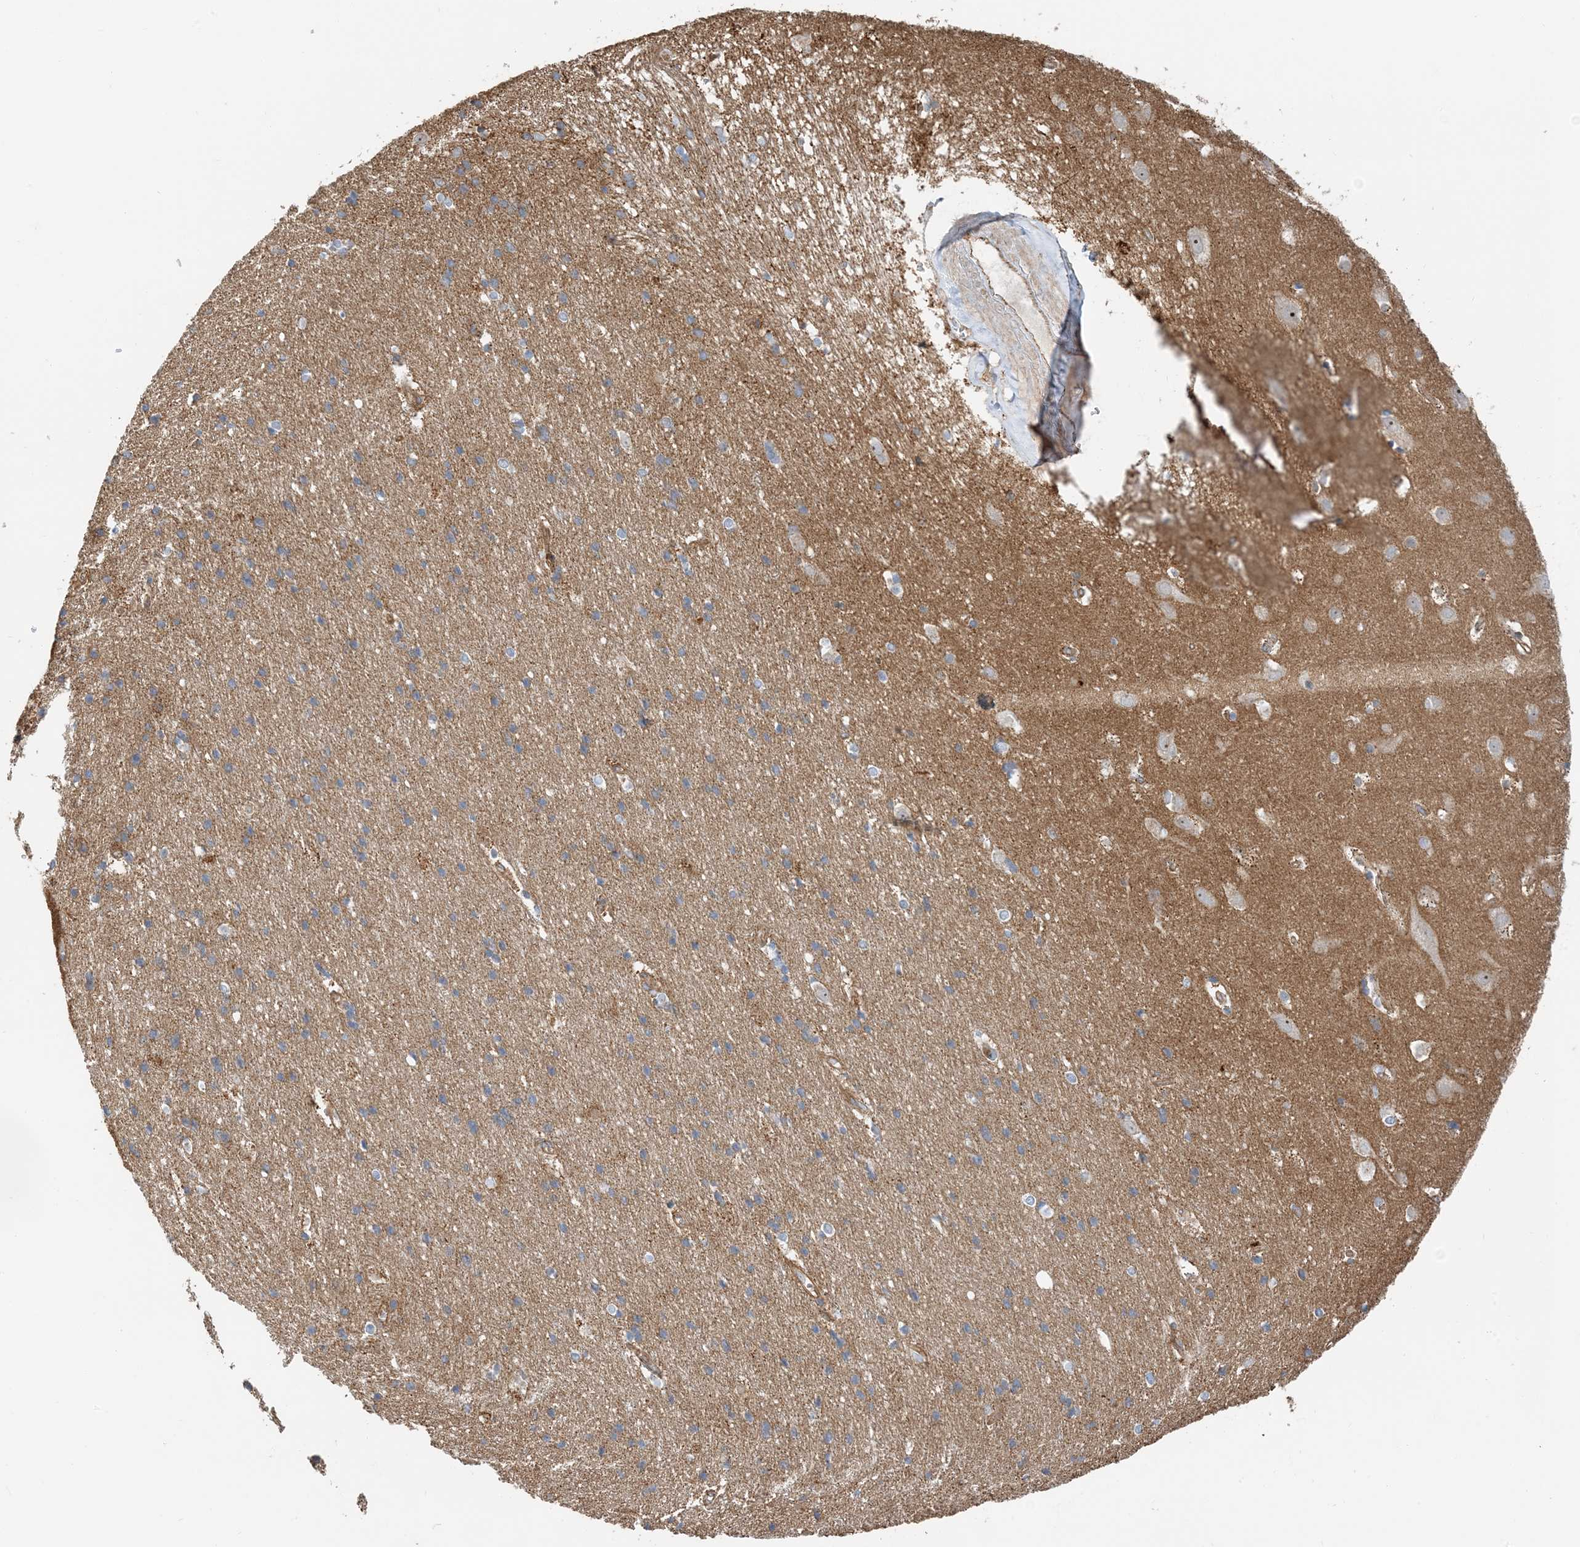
{"staining": {"intensity": "moderate", "quantity": "25%-75%", "location": "cytoplasmic/membranous"}, "tissue": "cerebral cortex", "cell_type": "Endothelial cells", "image_type": "normal", "snomed": [{"axis": "morphology", "description": "Normal tissue, NOS"}, {"axis": "topography", "description": "Cerebral cortex"}], "caption": "Immunohistochemical staining of benign human cerebral cortex exhibits moderate cytoplasmic/membranous protein expression in about 25%-75% of endothelial cells.", "gene": "MYL5", "patient": {"sex": "male", "age": 54}}